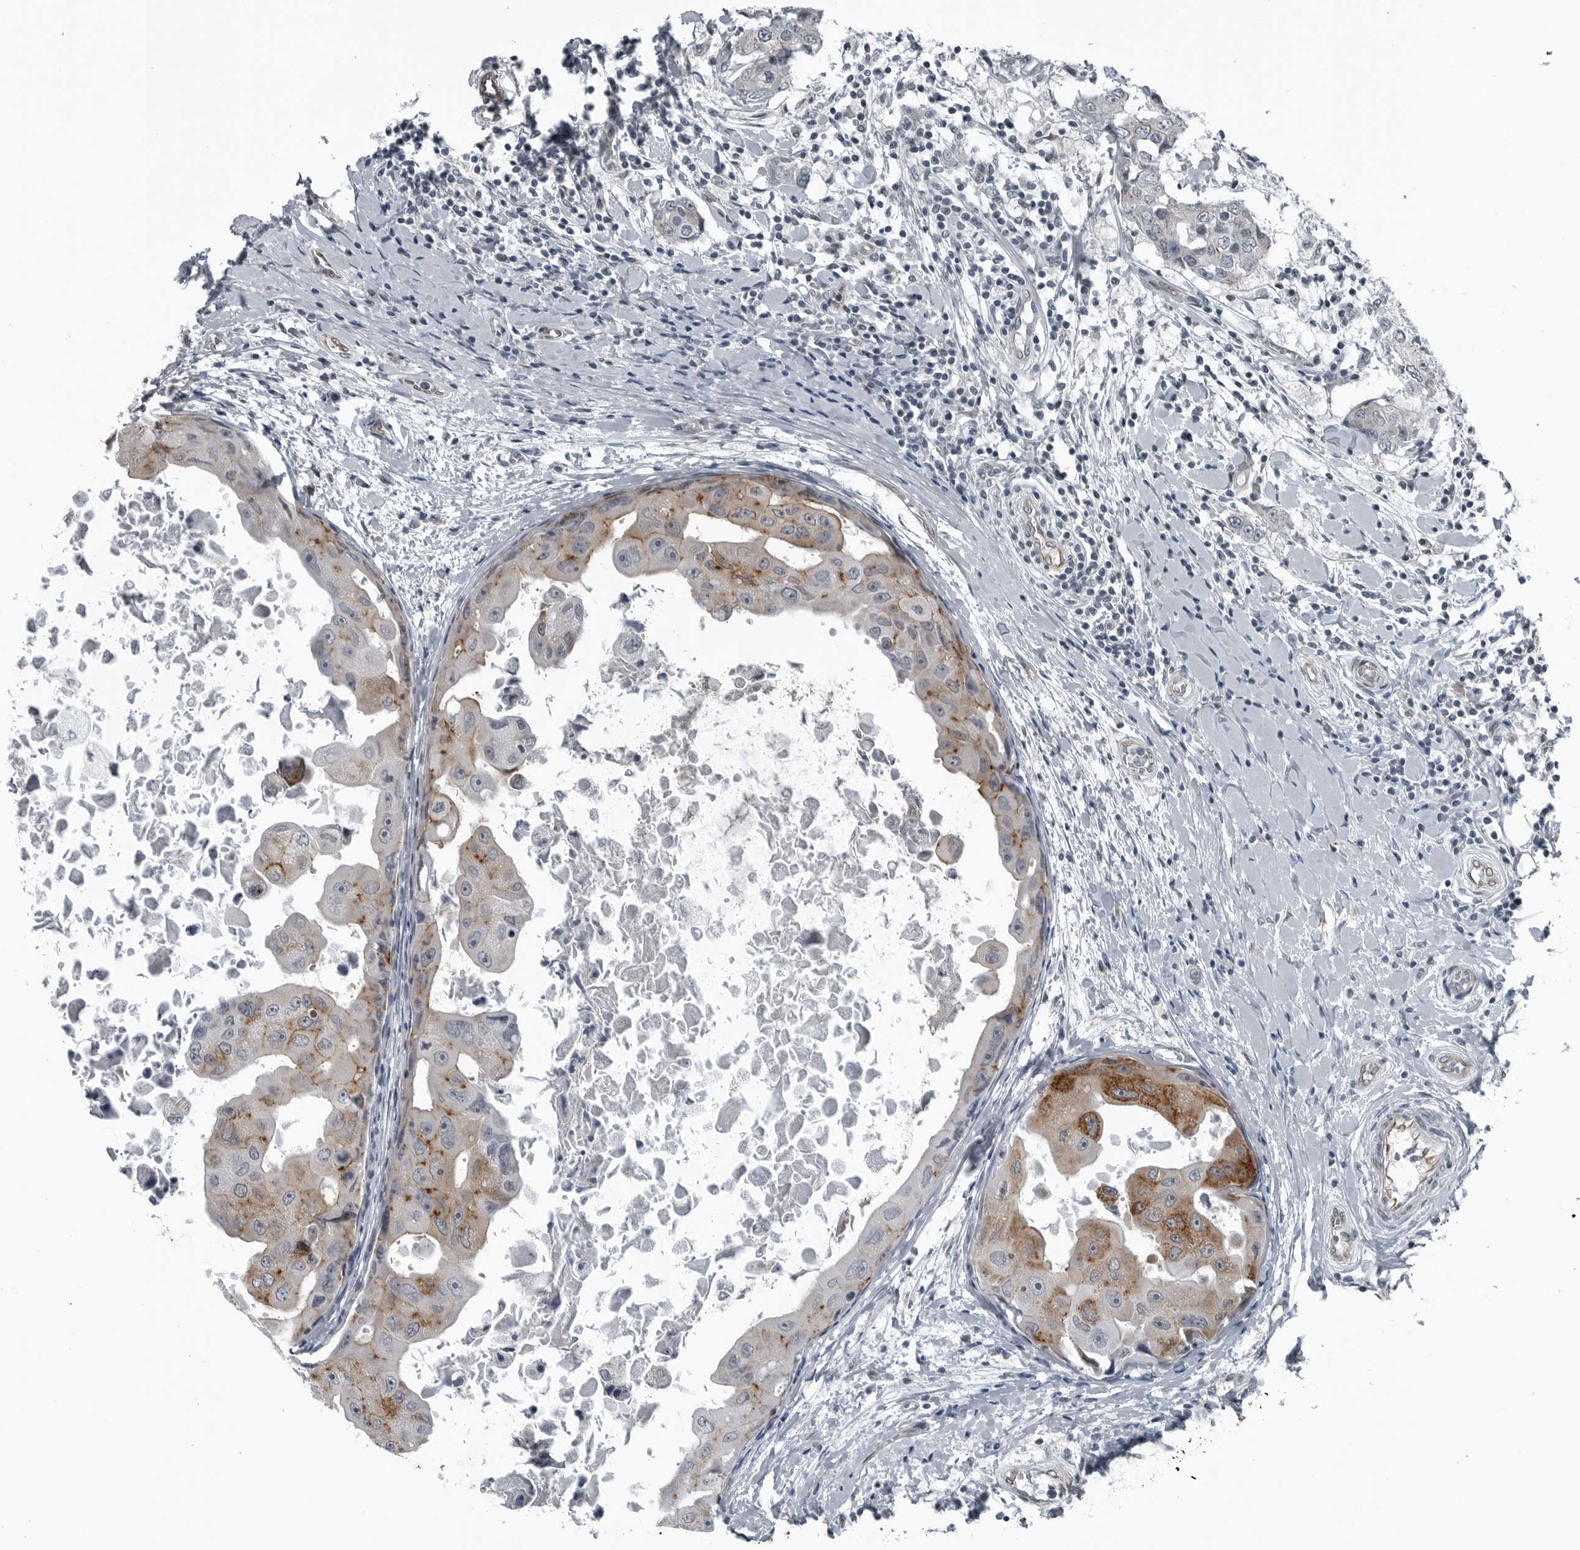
{"staining": {"intensity": "moderate", "quantity": "<25%", "location": "cytoplasmic/membranous"}, "tissue": "breast cancer", "cell_type": "Tumor cells", "image_type": "cancer", "snomed": [{"axis": "morphology", "description": "Duct carcinoma"}, {"axis": "topography", "description": "Breast"}], "caption": "Moderate cytoplasmic/membranous protein expression is seen in about <25% of tumor cells in invasive ductal carcinoma (breast). The staining was performed using DAB, with brown indicating positive protein expression. Nuclei are stained blue with hematoxylin.", "gene": "GAK", "patient": {"sex": "female", "age": 27}}